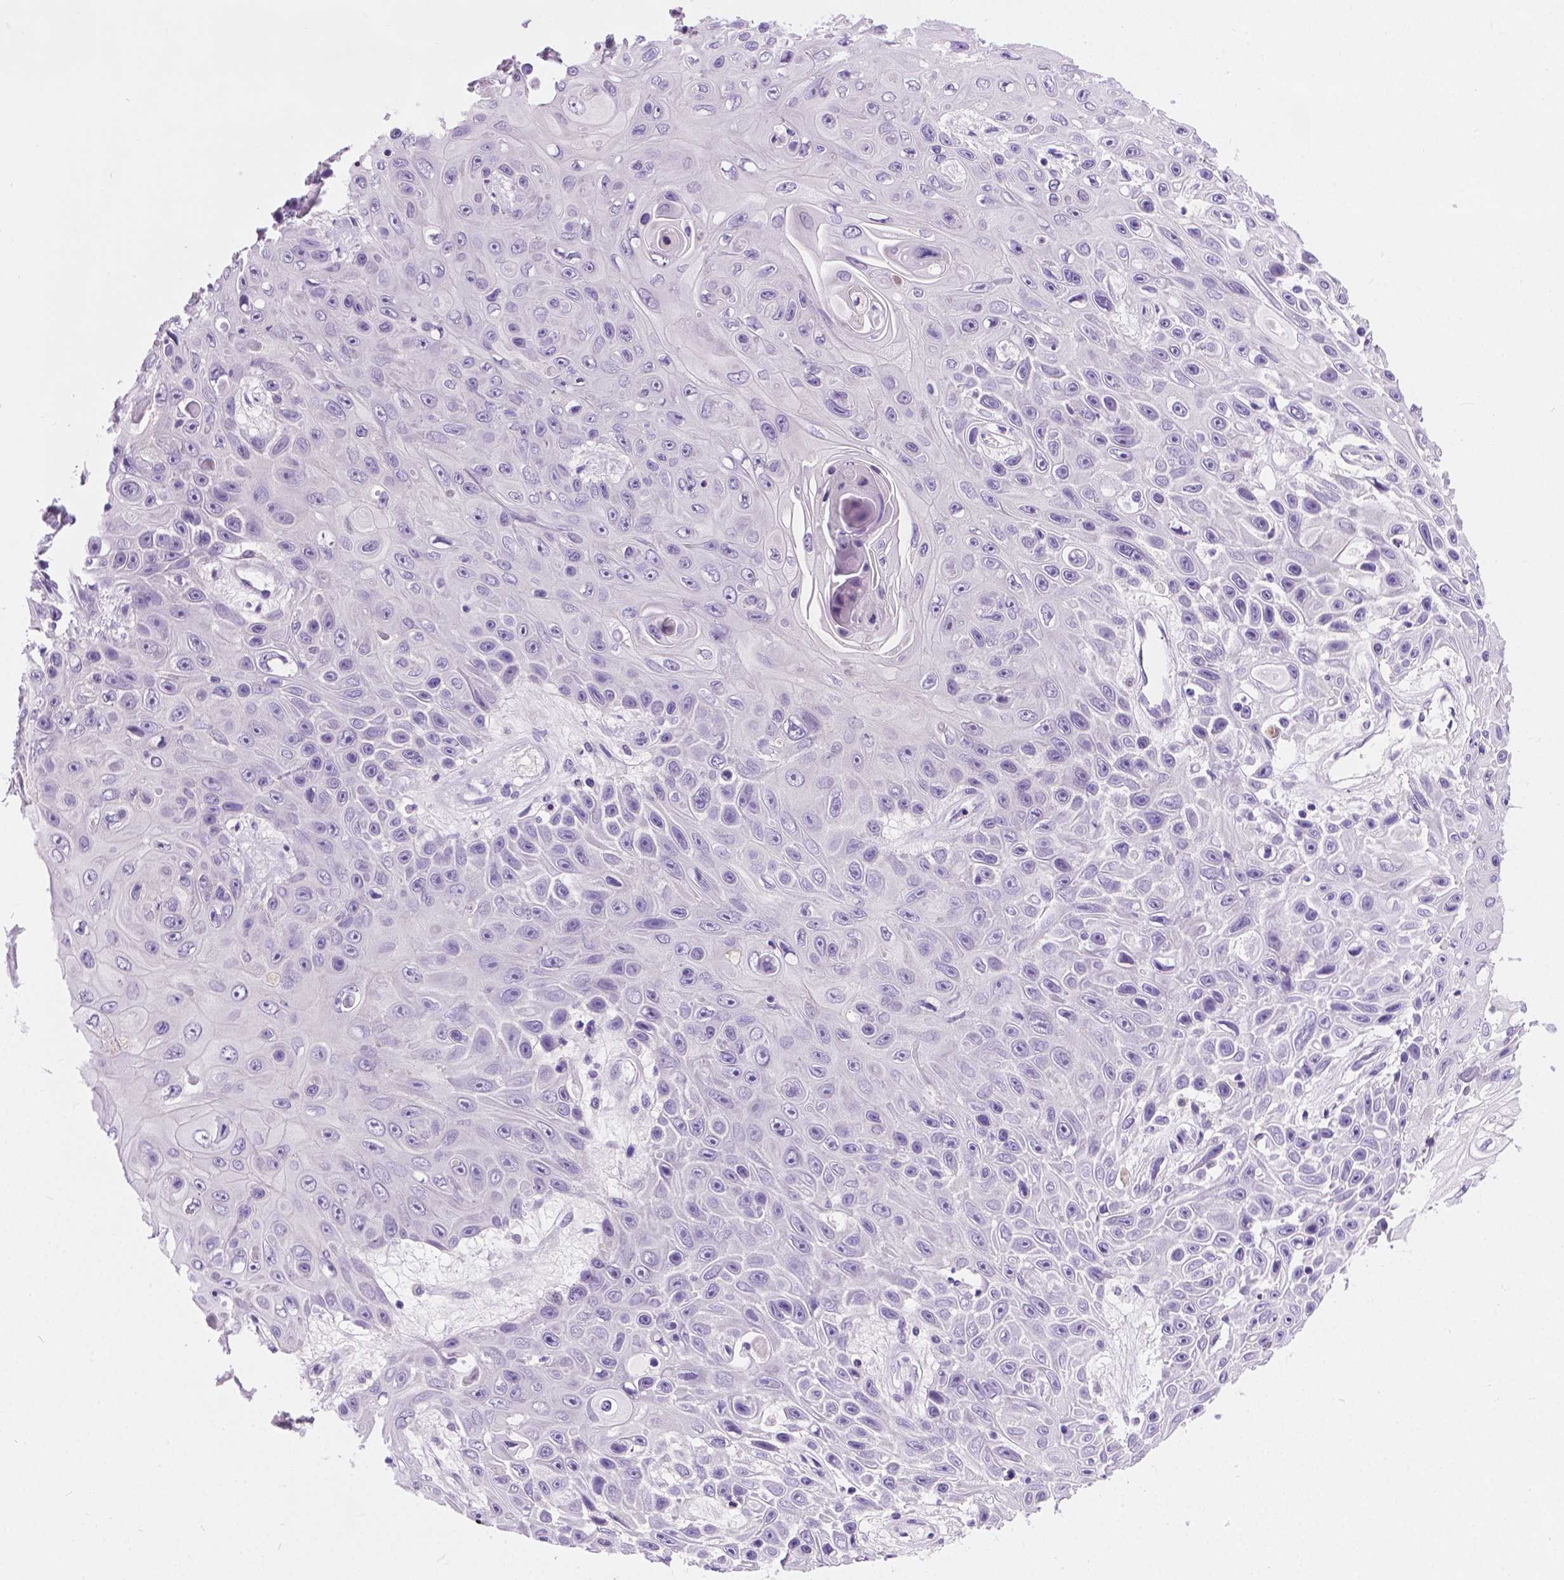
{"staining": {"intensity": "negative", "quantity": "none", "location": "none"}, "tissue": "skin cancer", "cell_type": "Tumor cells", "image_type": "cancer", "snomed": [{"axis": "morphology", "description": "Squamous cell carcinoma, NOS"}, {"axis": "topography", "description": "Skin"}], "caption": "An immunohistochemistry photomicrograph of skin squamous cell carcinoma is shown. There is no staining in tumor cells of skin squamous cell carcinoma.", "gene": "ARMS2", "patient": {"sex": "male", "age": 82}}